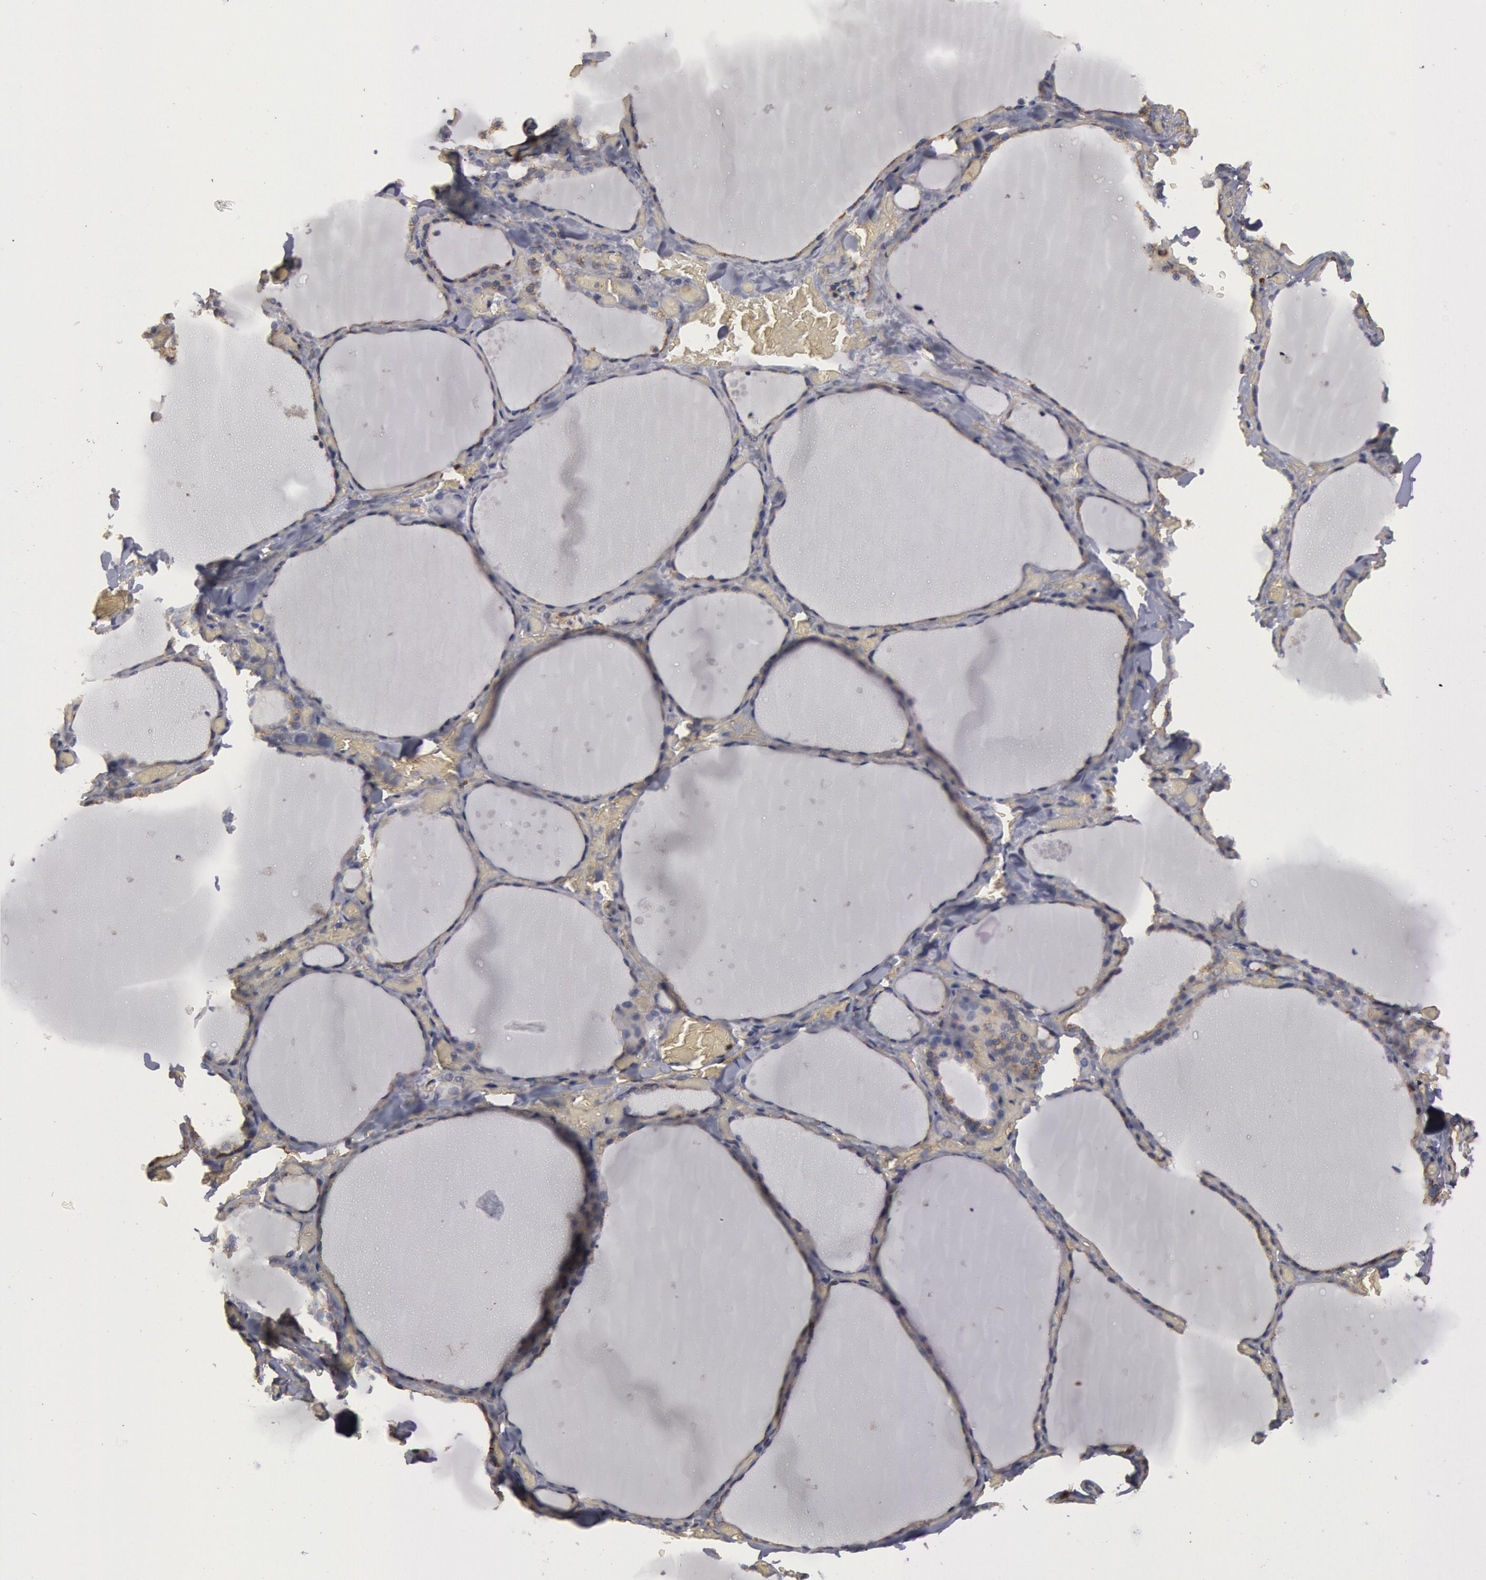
{"staining": {"intensity": "negative", "quantity": "none", "location": "none"}, "tissue": "thyroid gland", "cell_type": "Glandular cells", "image_type": "normal", "snomed": [{"axis": "morphology", "description": "Normal tissue, NOS"}, {"axis": "topography", "description": "Thyroid gland"}], "caption": "Immunohistochemistry micrograph of unremarkable thyroid gland: human thyroid gland stained with DAB (3,3'-diaminobenzidine) shows no significant protein expression in glandular cells. The staining is performed using DAB (3,3'-diaminobenzidine) brown chromogen with nuclei counter-stained in using hematoxylin.", "gene": "FLOT1", "patient": {"sex": "male", "age": 34}}